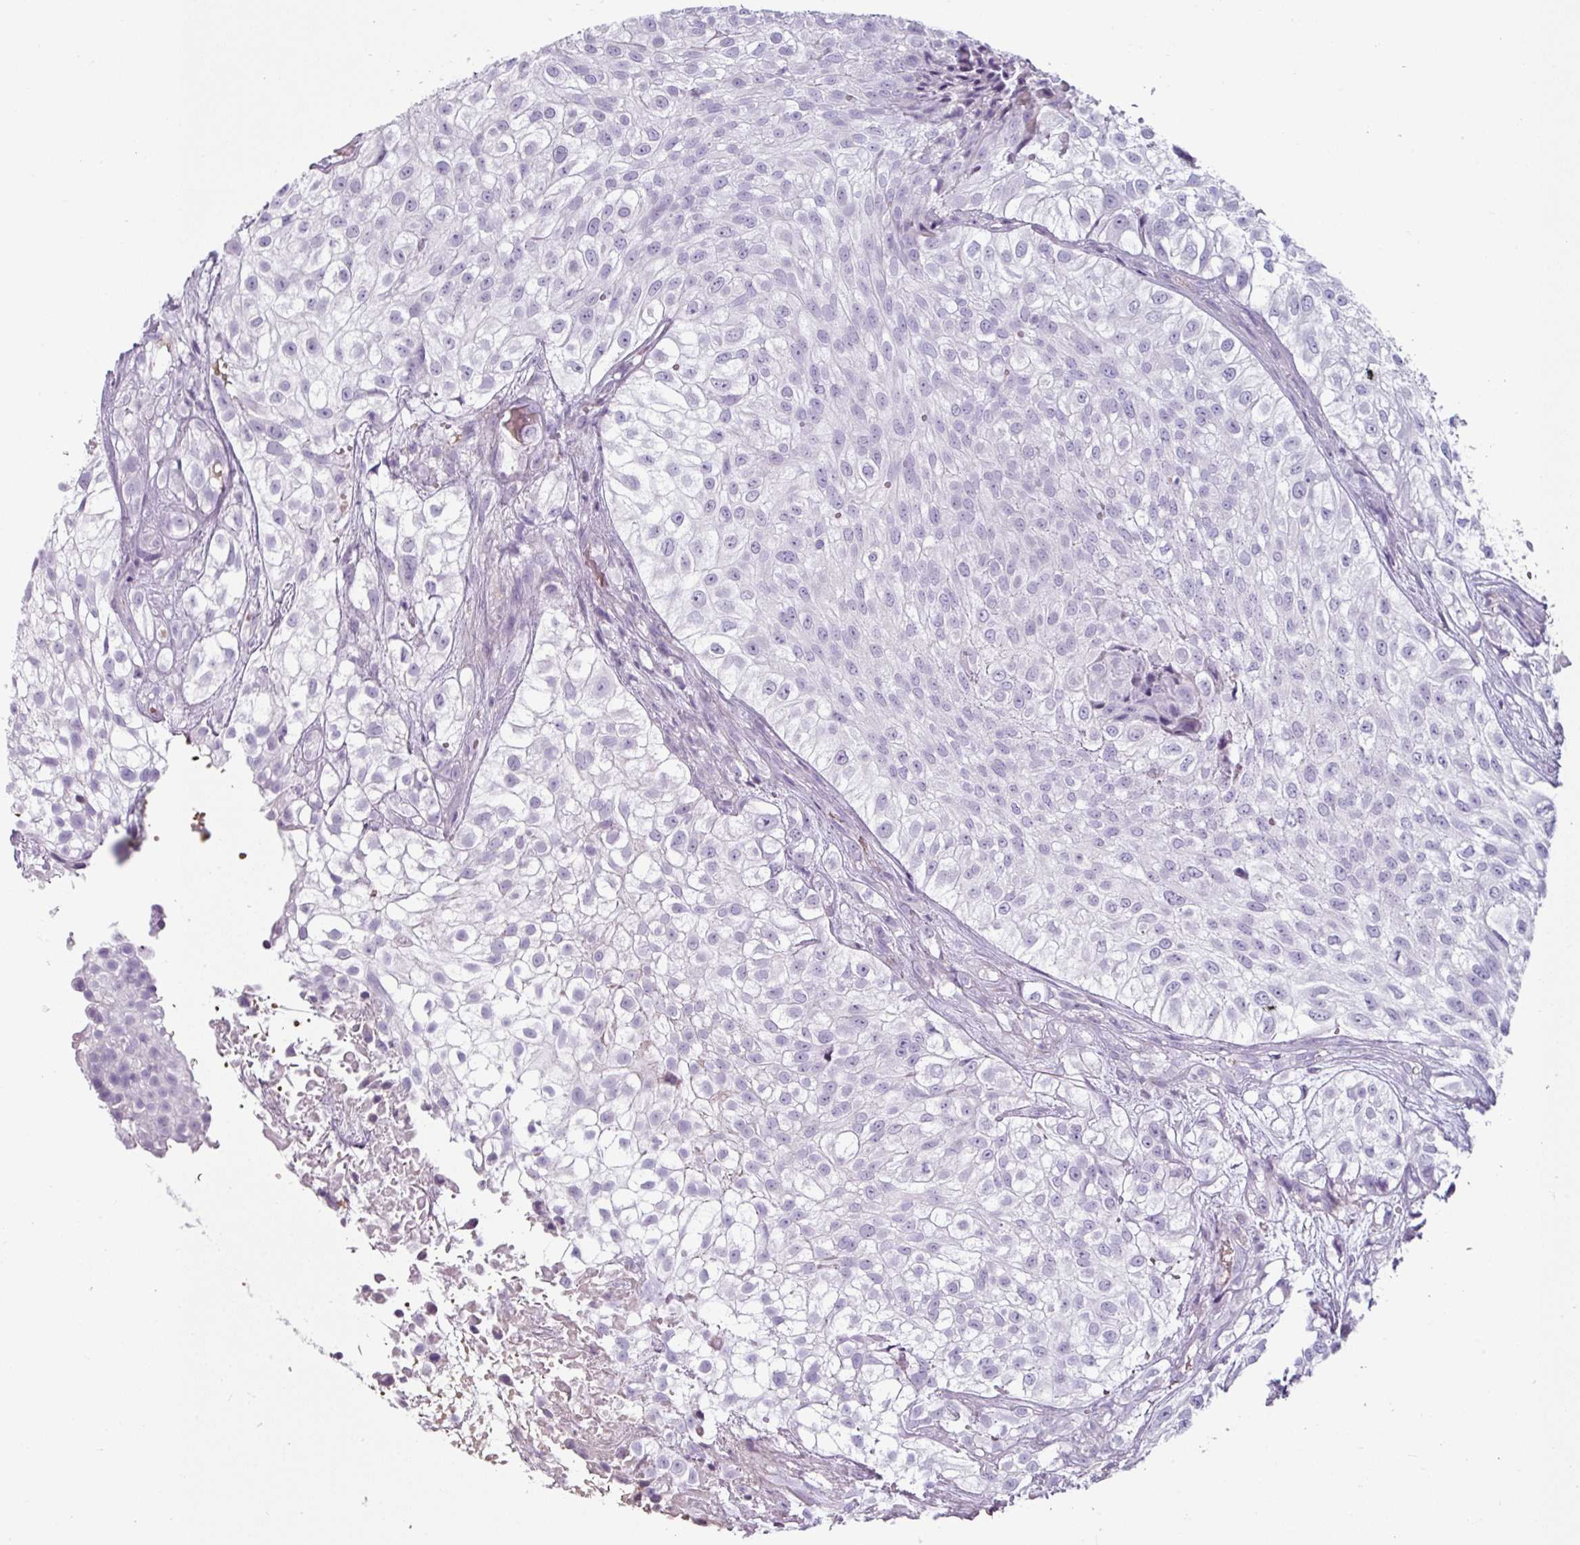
{"staining": {"intensity": "negative", "quantity": "none", "location": "none"}, "tissue": "urothelial cancer", "cell_type": "Tumor cells", "image_type": "cancer", "snomed": [{"axis": "morphology", "description": "Urothelial carcinoma, High grade"}, {"axis": "topography", "description": "Urinary bladder"}], "caption": "Immunohistochemistry (IHC) of urothelial cancer displays no positivity in tumor cells.", "gene": "CLCA1", "patient": {"sex": "male", "age": 56}}